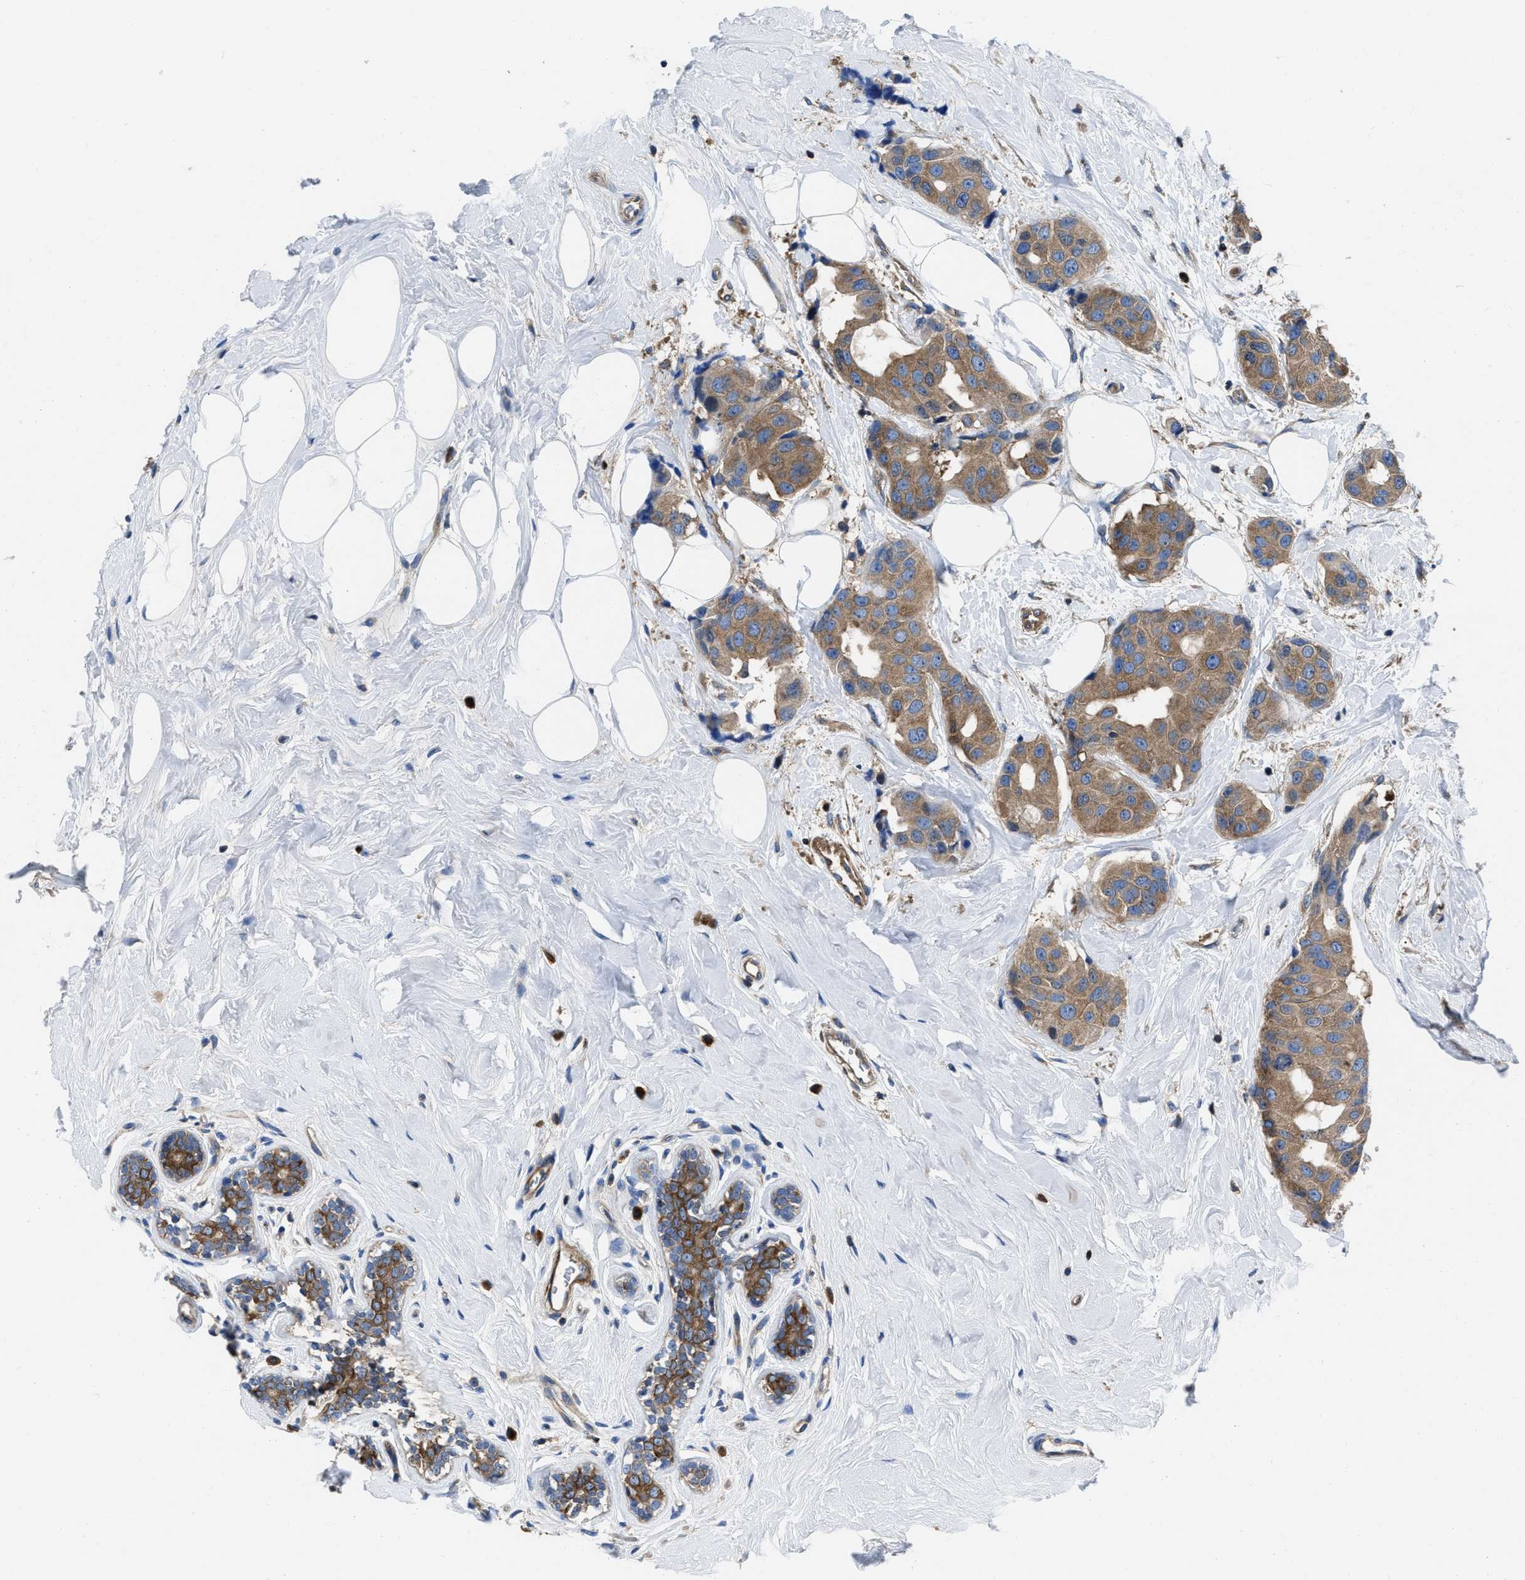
{"staining": {"intensity": "moderate", "quantity": ">75%", "location": "cytoplasmic/membranous"}, "tissue": "breast cancer", "cell_type": "Tumor cells", "image_type": "cancer", "snomed": [{"axis": "morphology", "description": "Normal tissue, NOS"}, {"axis": "morphology", "description": "Duct carcinoma"}, {"axis": "topography", "description": "Breast"}], "caption": "A micrograph of breast cancer stained for a protein shows moderate cytoplasmic/membranous brown staining in tumor cells.", "gene": "YARS1", "patient": {"sex": "female", "age": 39}}